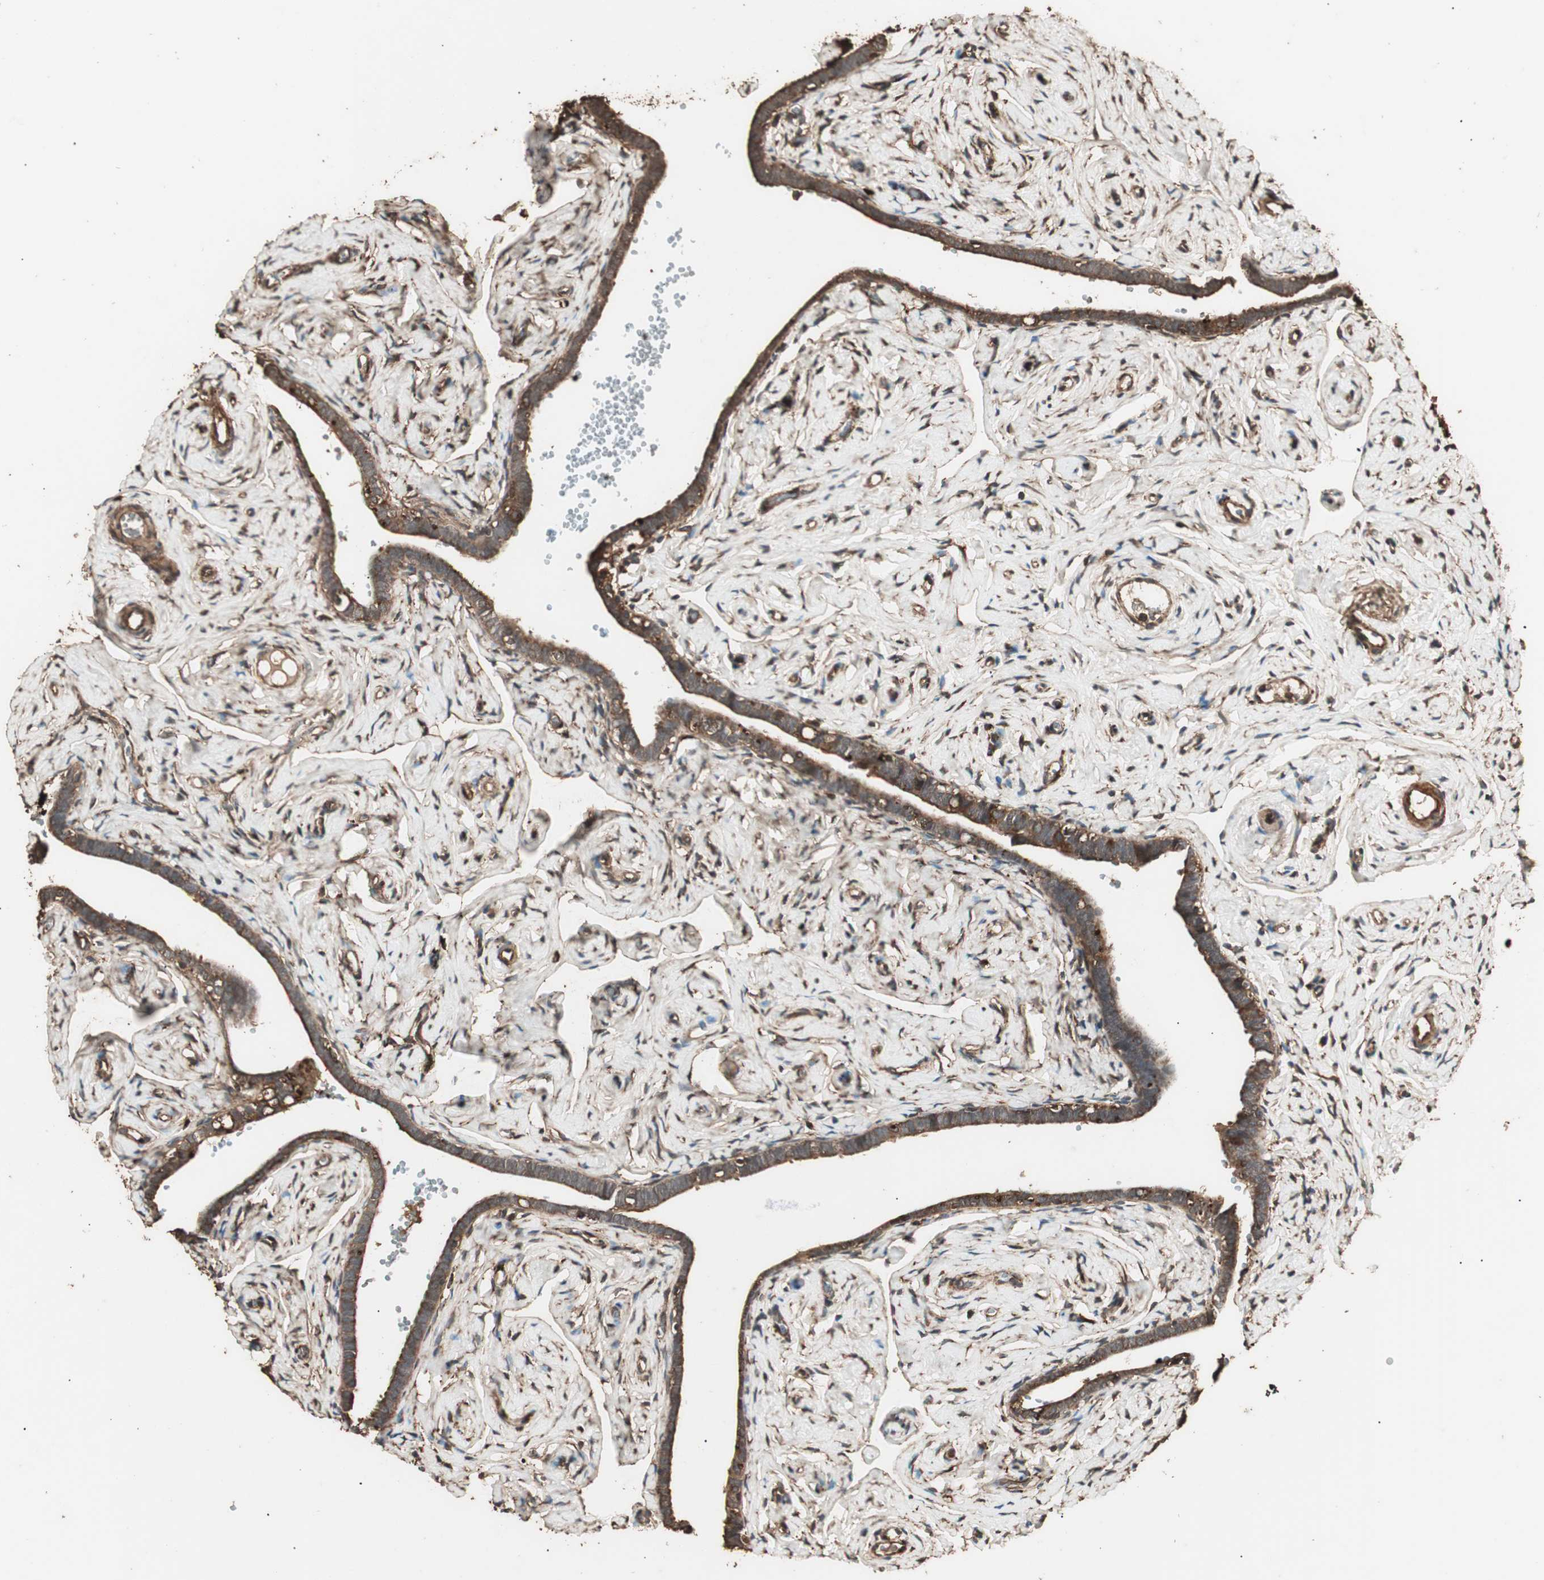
{"staining": {"intensity": "strong", "quantity": ">75%", "location": "cytoplasmic/membranous"}, "tissue": "fallopian tube", "cell_type": "Glandular cells", "image_type": "normal", "snomed": [{"axis": "morphology", "description": "Normal tissue, NOS"}, {"axis": "topography", "description": "Fallopian tube"}], "caption": "High-power microscopy captured an immunohistochemistry (IHC) histopathology image of benign fallopian tube, revealing strong cytoplasmic/membranous expression in approximately >75% of glandular cells.", "gene": "CCN4", "patient": {"sex": "female", "age": 71}}